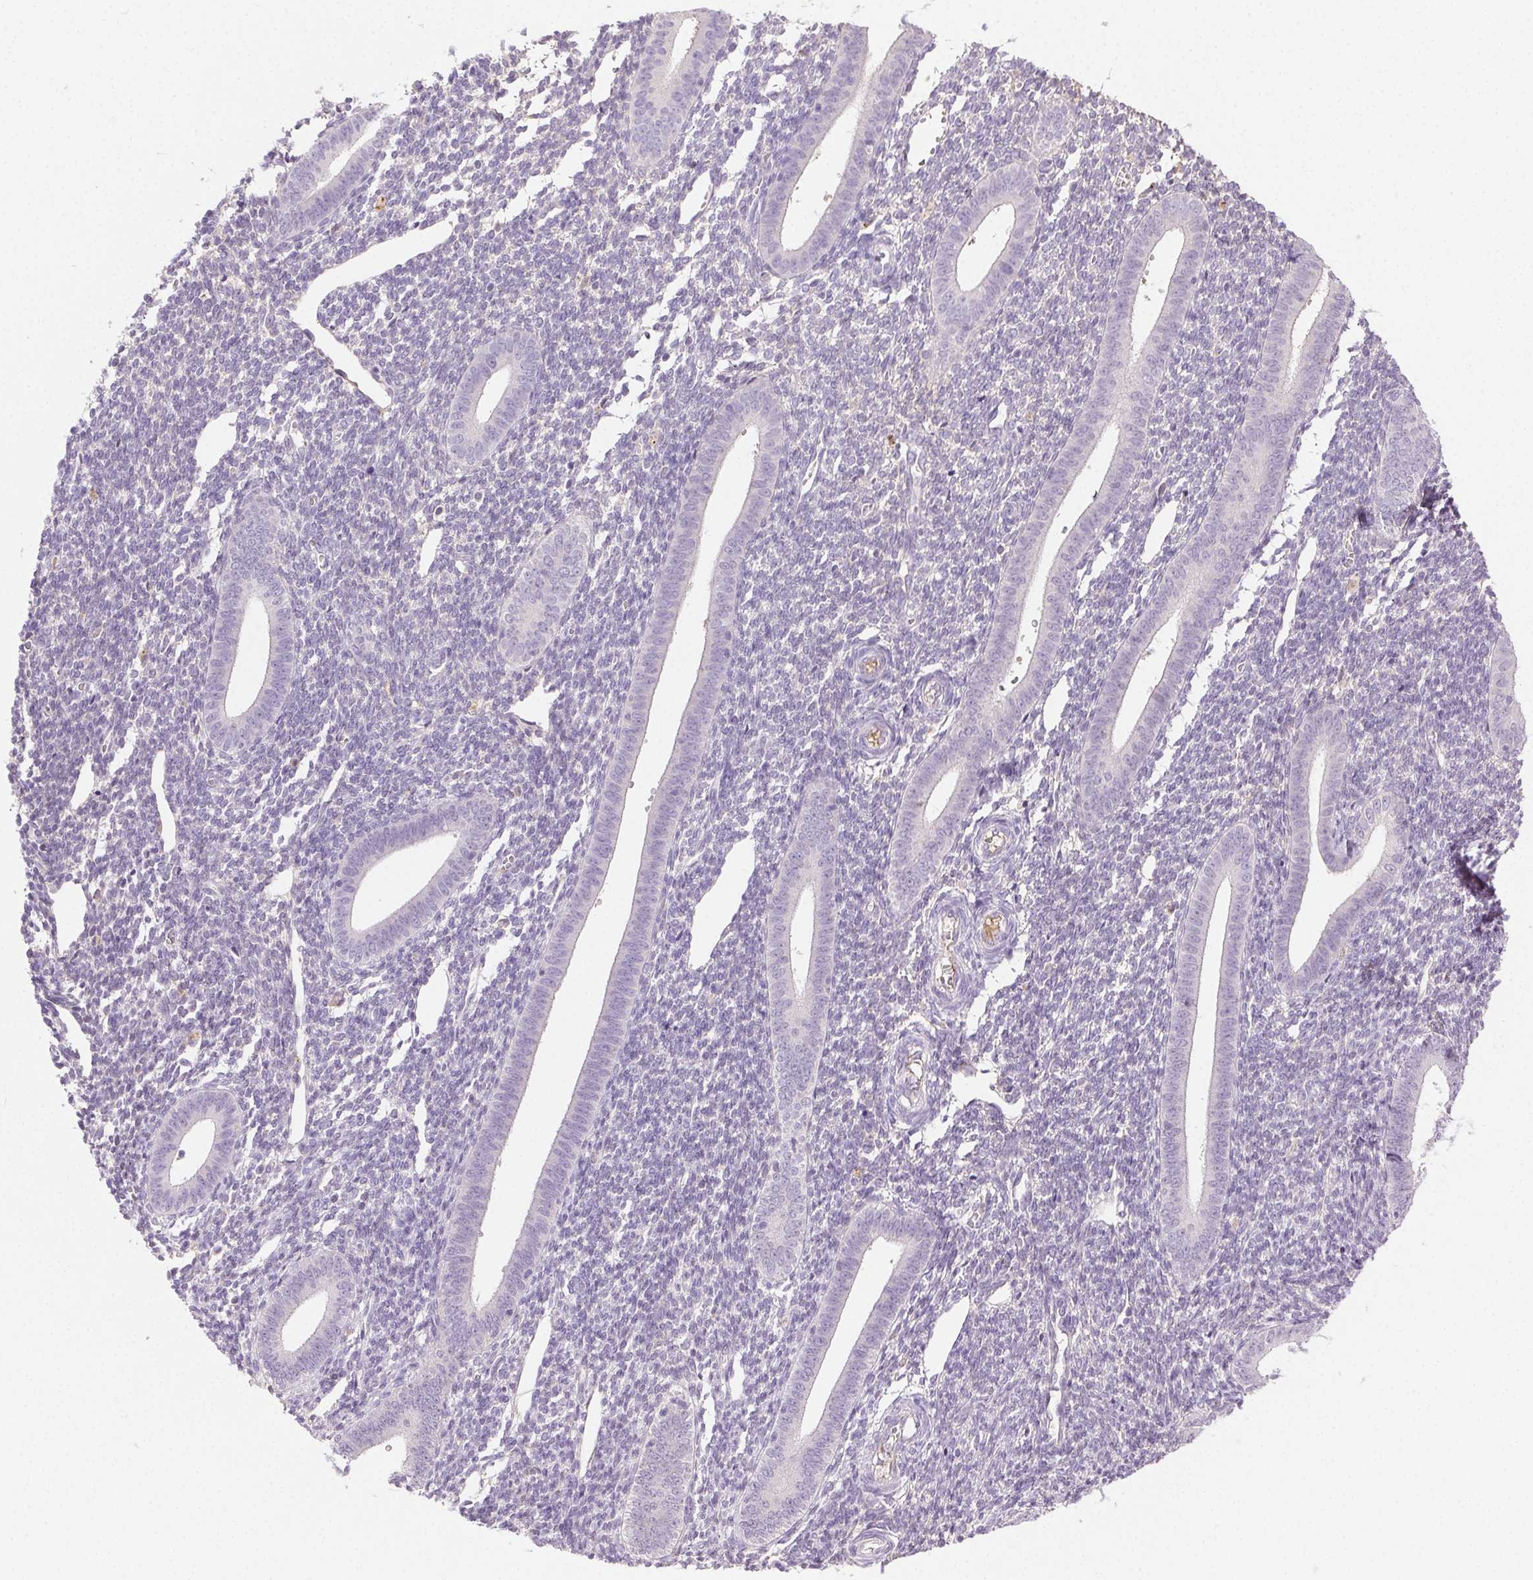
{"staining": {"intensity": "negative", "quantity": "none", "location": "none"}, "tissue": "endometrium", "cell_type": "Cells in endometrial stroma", "image_type": "normal", "snomed": [{"axis": "morphology", "description": "Normal tissue, NOS"}, {"axis": "topography", "description": "Endometrium"}], "caption": "Cells in endometrial stroma show no significant protein expression in unremarkable endometrium.", "gene": "BPIFB2", "patient": {"sex": "female", "age": 25}}